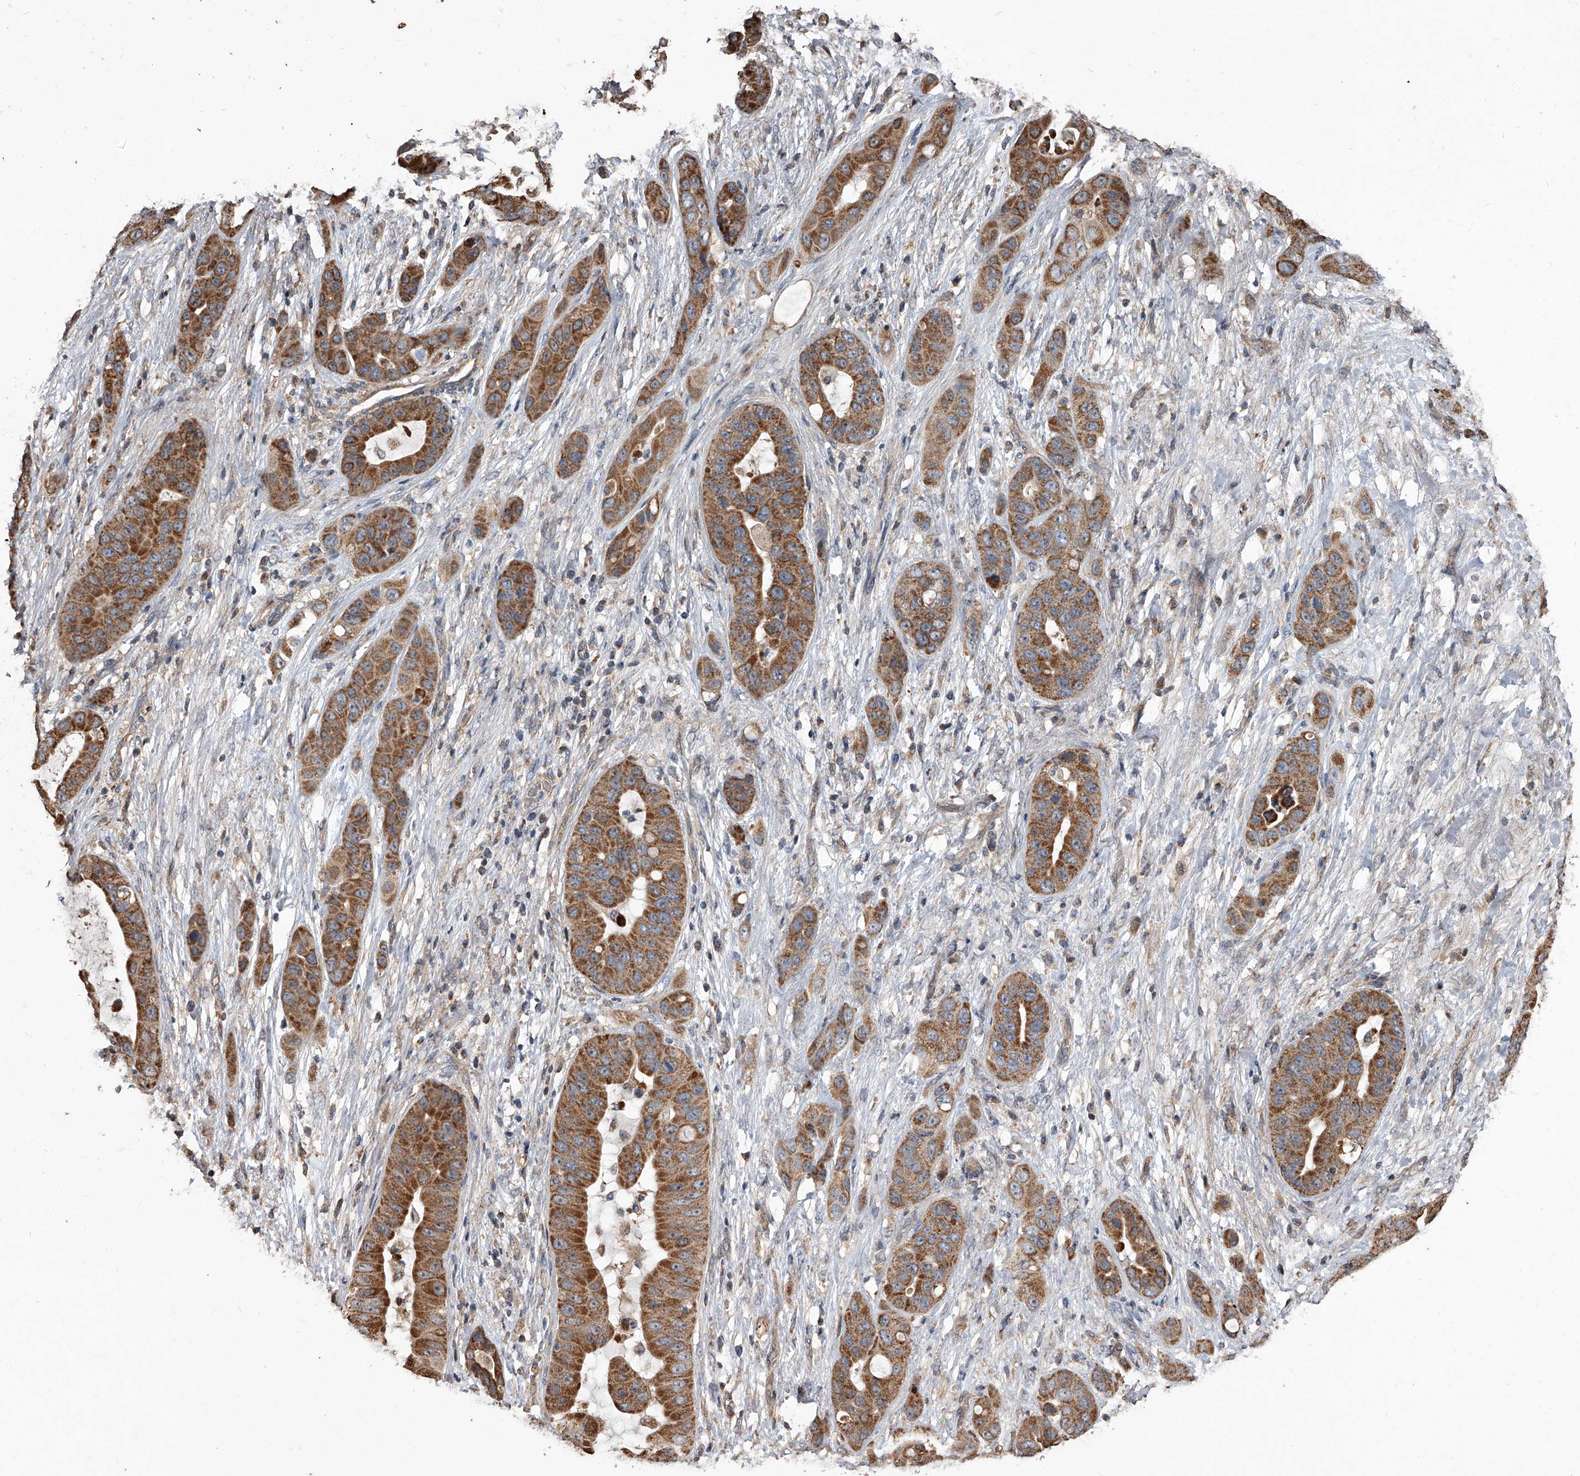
{"staining": {"intensity": "moderate", "quantity": ">75%", "location": "cytoplasmic/membranous"}, "tissue": "liver cancer", "cell_type": "Tumor cells", "image_type": "cancer", "snomed": [{"axis": "morphology", "description": "Cholangiocarcinoma"}, {"axis": "topography", "description": "Liver"}], "caption": "A medium amount of moderate cytoplasmic/membranous staining is identified in approximately >75% of tumor cells in liver cancer tissue. (DAB (3,3'-diaminobenzidine) IHC with brightfield microscopy, high magnification).", "gene": "LTV1", "patient": {"sex": "female", "age": 52}}